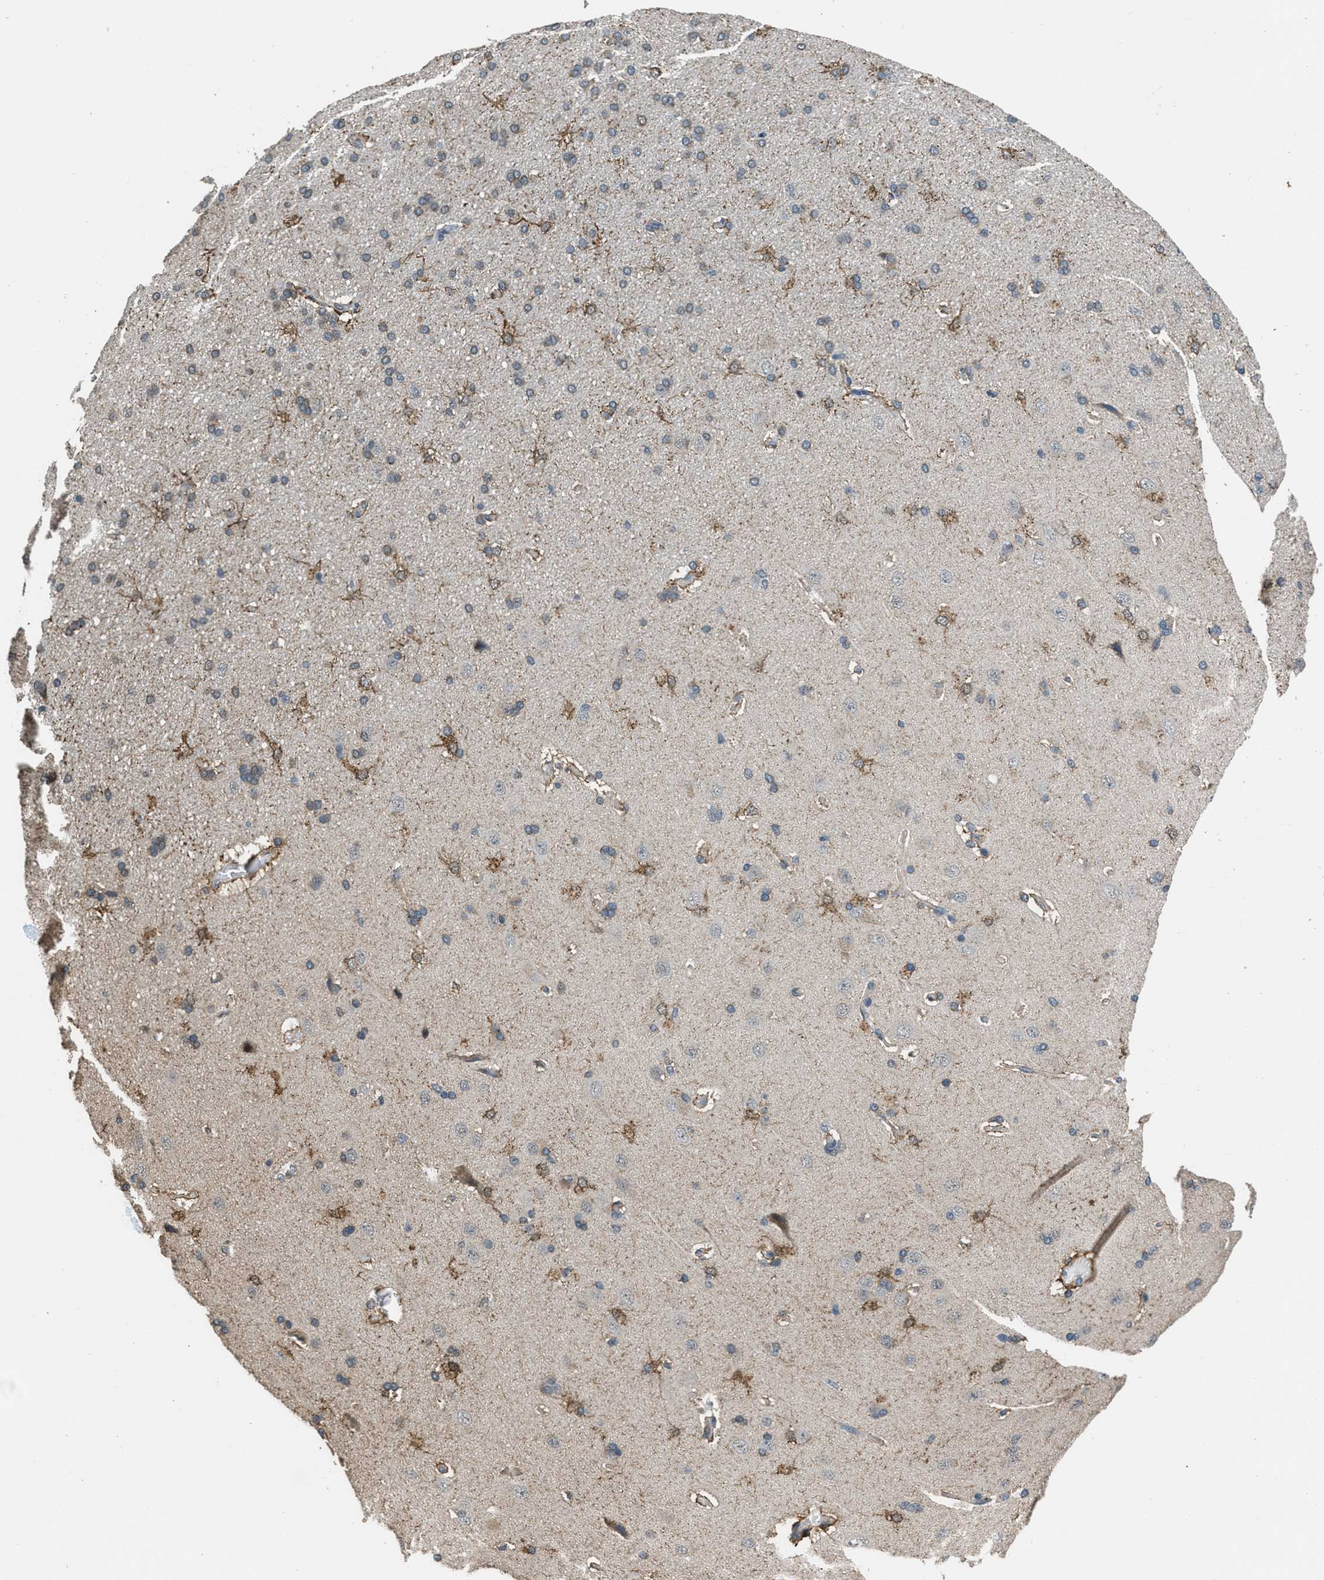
{"staining": {"intensity": "negative", "quantity": "none", "location": "none"}, "tissue": "cerebral cortex", "cell_type": "Endothelial cells", "image_type": "normal", "snomed": [{"axis": "morphology", "description": "Normal tissue, NOS"}, {"axis": "topography", "description": "Cerebral cortex"}], "caption": "A histopathology image of cerebral cortex stained for a protein displays no brown staining in endothelial cells. (DAB immunohistochemistry, high magnification).", "gene": "NAT1", "patient": {"sex": "male", "age": 62}}